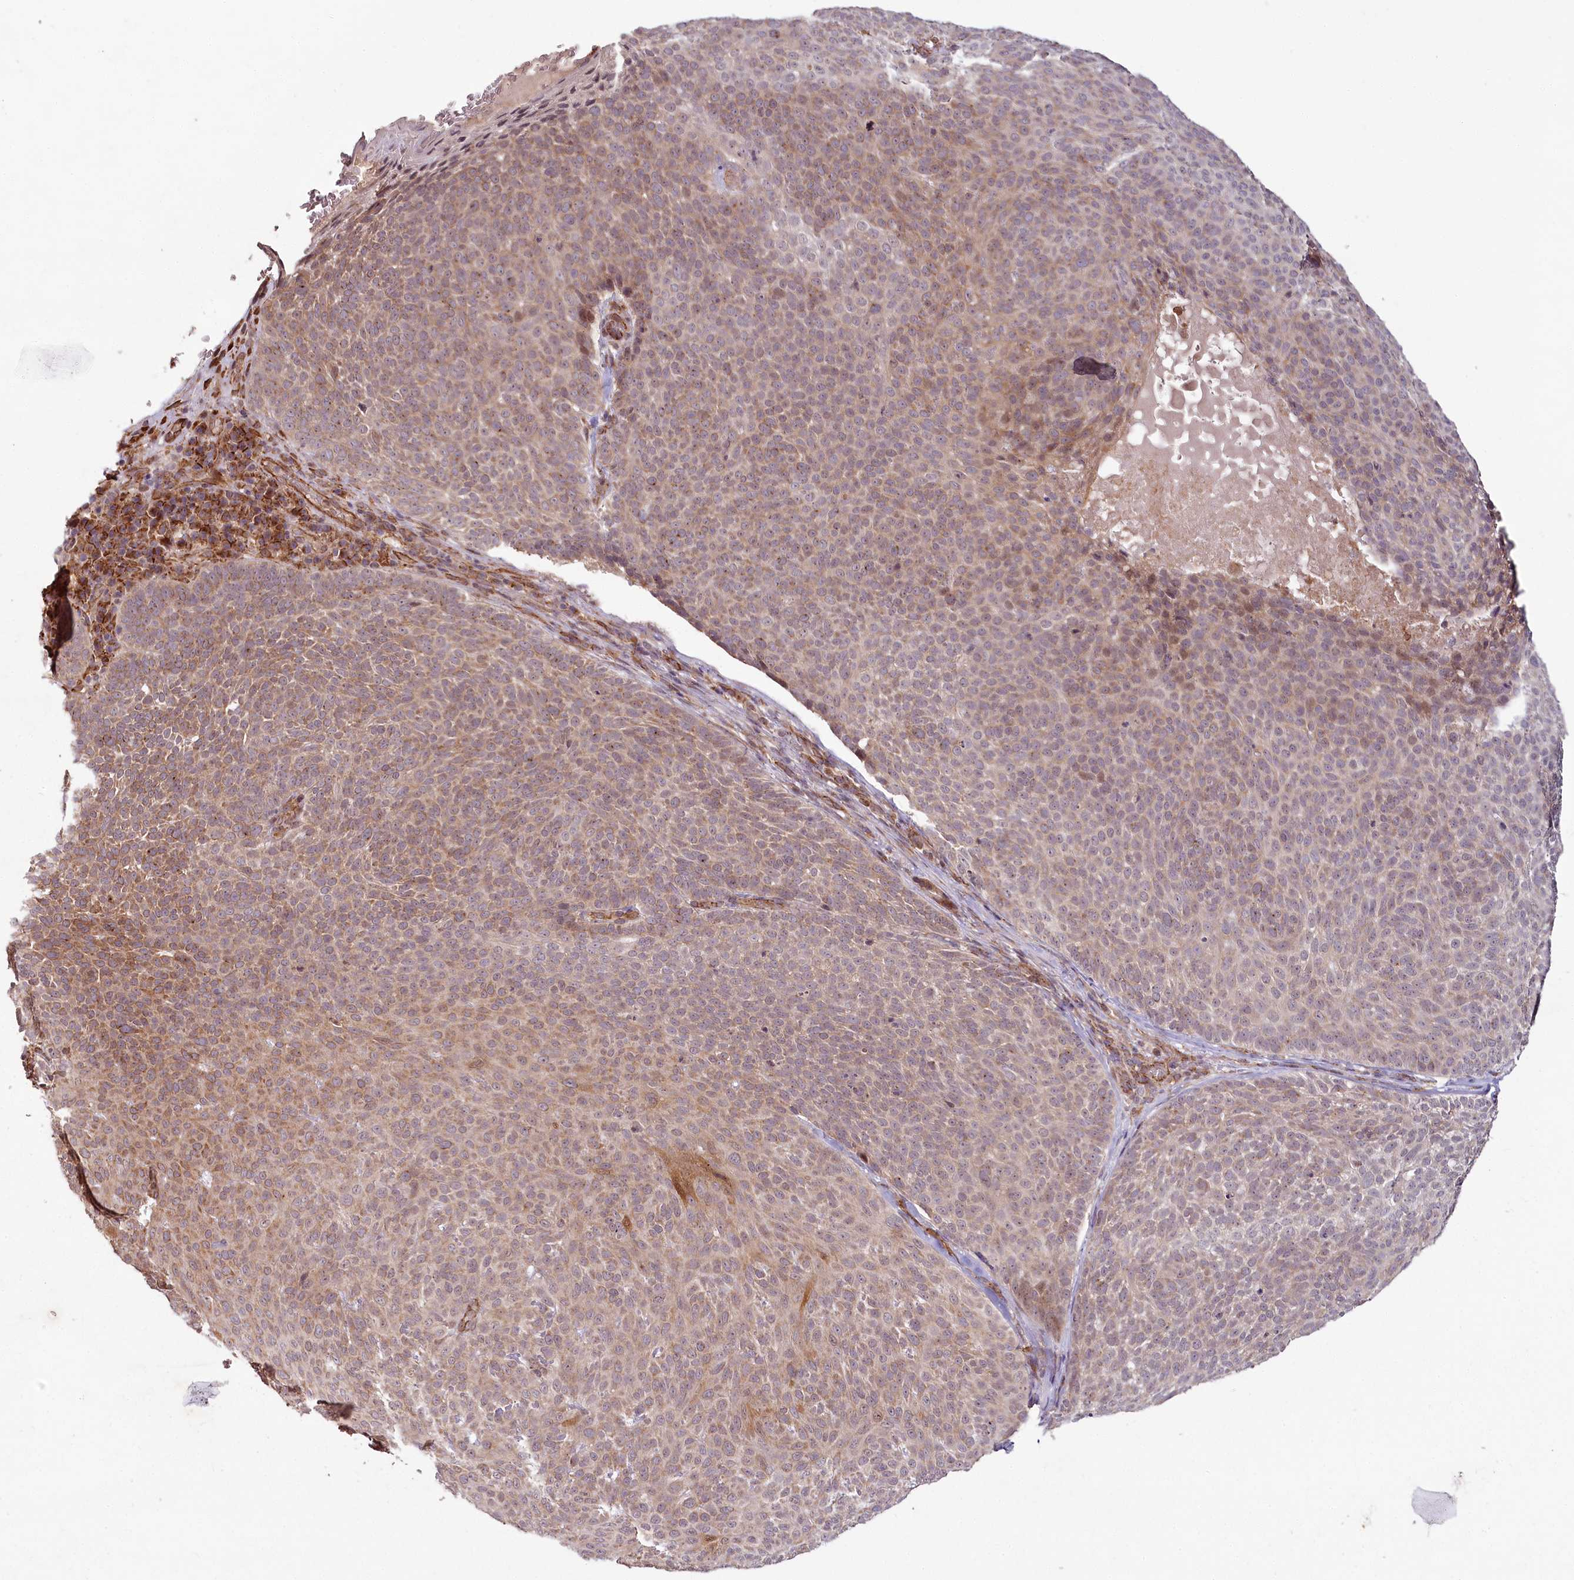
{"staining": {"intensity": "moderate", "quantity": "<25%", "location": "cytoplasmic/membranous,nuclear"}, "tissue": "skin cancer", "cell_type": "Tumor cells", "image_type": "cancer", "snomed": [{"axis": "morphology", "description": "Basal cell carcinoma"}, {"axis": "topography", "description": "Skin"}], "caption": "A brown stain highlights moderate cytoplasmic/membranous and nuclear staining of a protein in human basal cell carcinoma (skin) tumor cells.", "gene": "ALKBH8", "patient": {"sex": "male", "age": 85}}